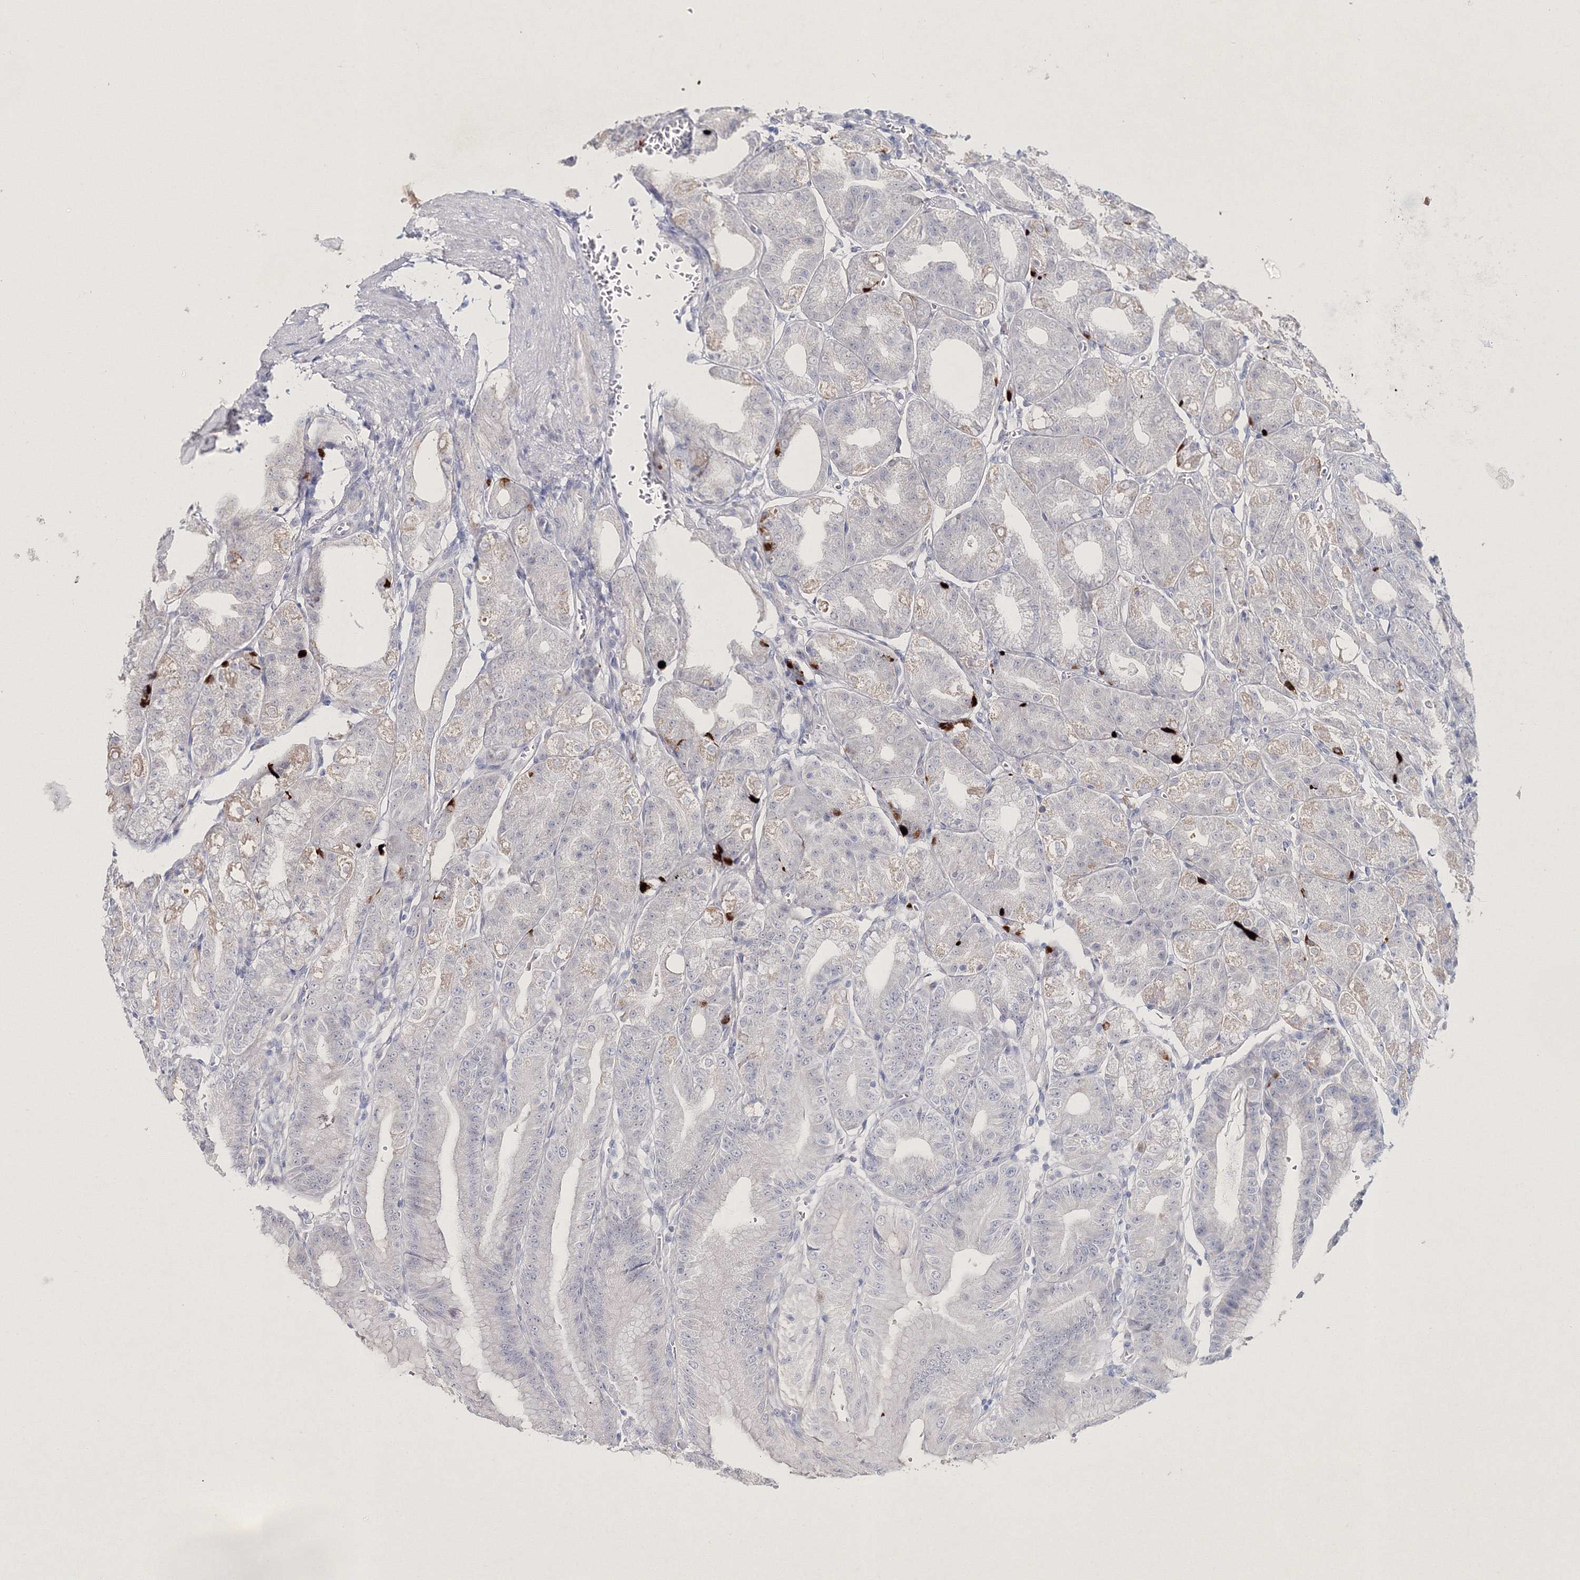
{"staining": {"intensity": "moderate", "quantity": "<25%", "location": "cytoplasmic/membranous"}, "tissue": "stomach", "cell_type": "Glandular cells", "image_type": "normal", "snomed": [{"axis": "morphology", "description": "Normal tissue, NOS"}, {"axis": "topography", "description": "Stomach, lower"}], "caption": "Benign stomach shows moderate cytoplasmic/membranous positivity in approximately <25% of glandular cells.", "gene": "NEU4", "patient": {"sex": "male", "age": 71}}